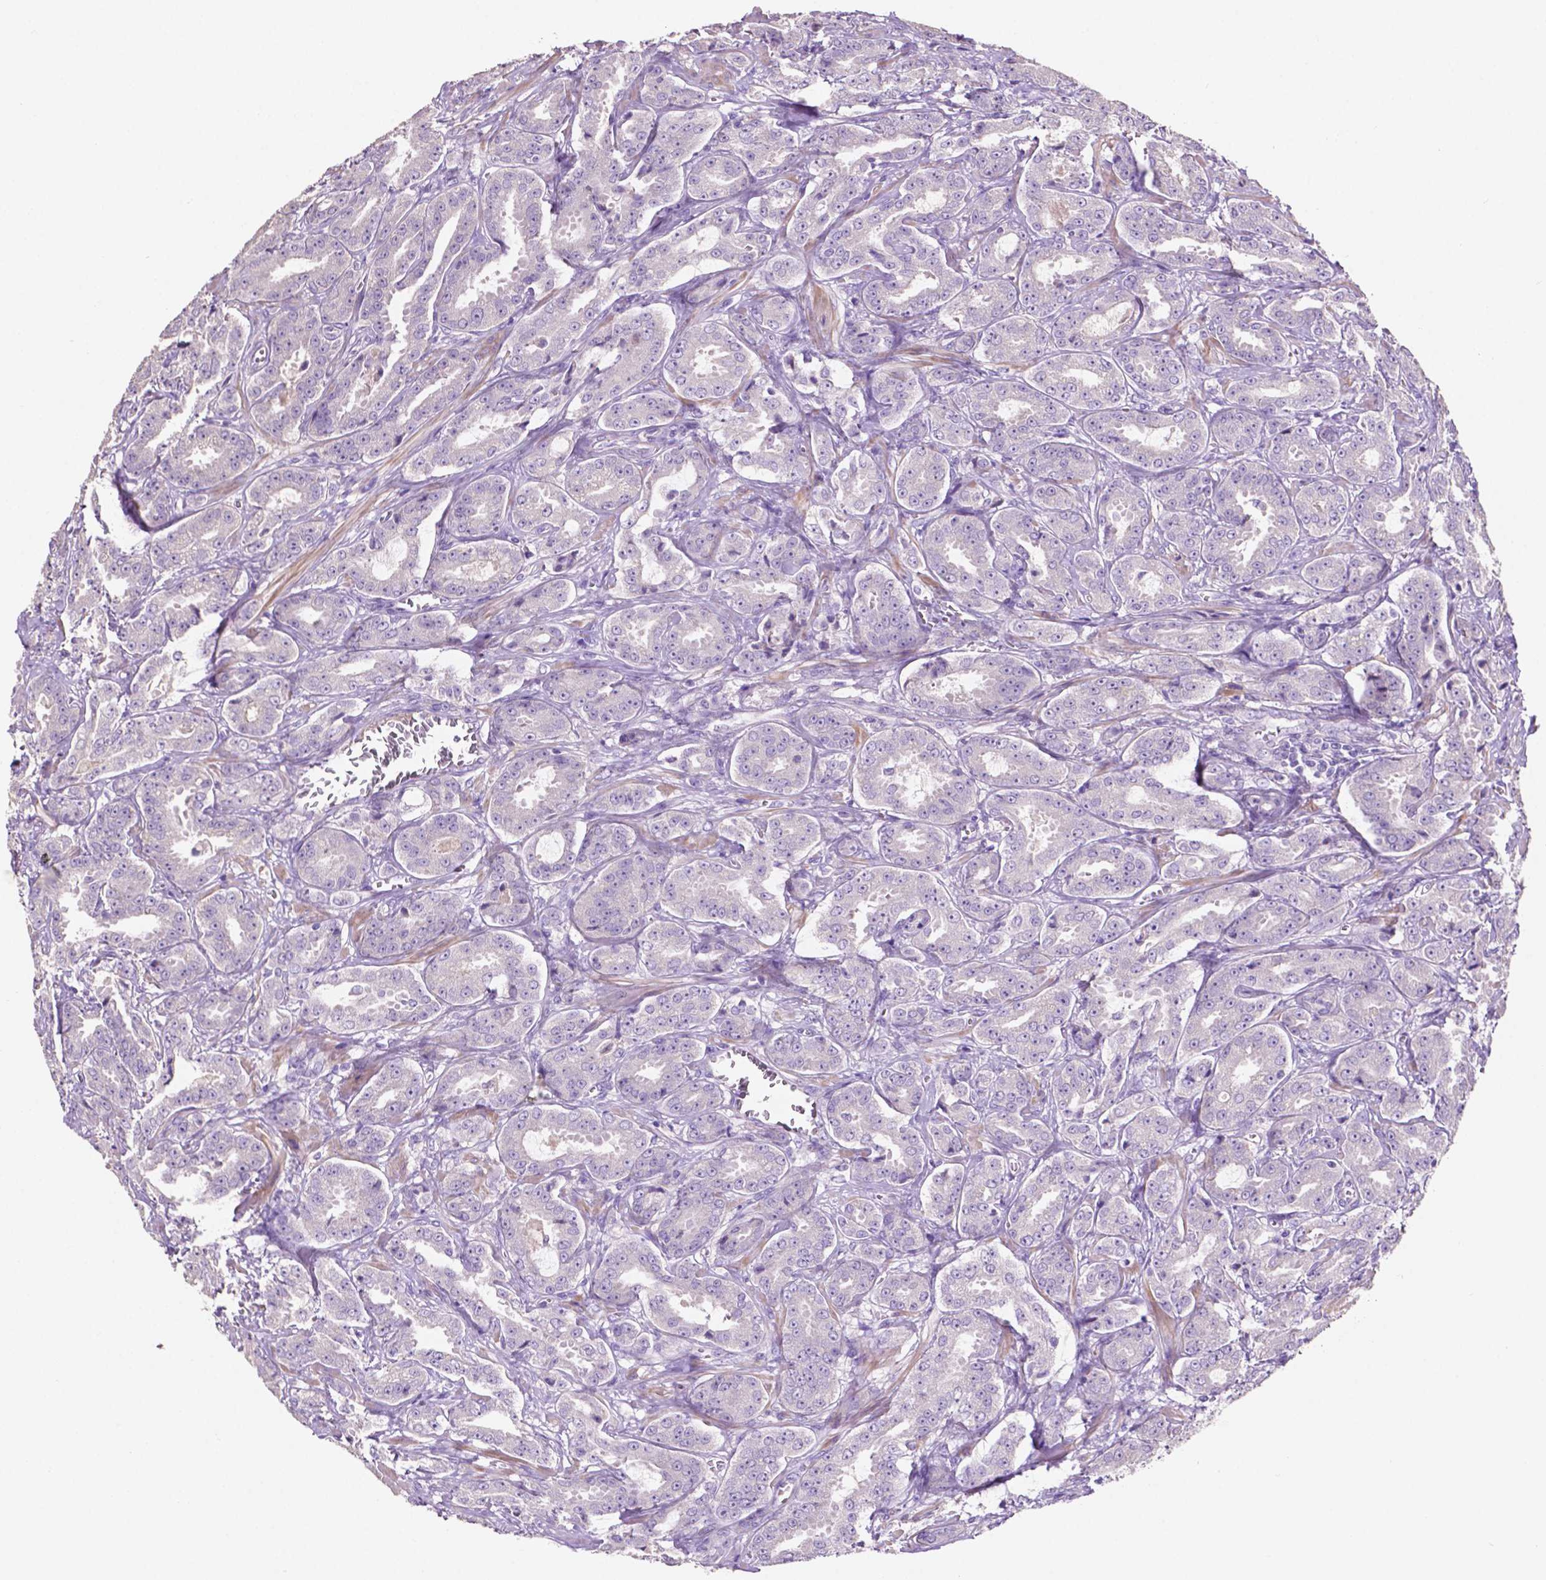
{"staining": {"intensity": "negative", "quantity": "none", "location": "none"}, "tissue": "prostate cancer", "cell_type": "Tumor cells", "image_type": "cancer", "snomed": [{"axis": "morphology", "description": "Adenocarcinoma, High grade"}, {"axis": "topography", "description": "Prostate"}], "caption": "IHC photomicrograph of neoplastic tissue: prostate cancer (high-grade adenocarcinoma) stained with DAB (3,3'-diaminobenzidine) shows no significant protein staining in tumor cells.", "gene": "CLDN17", "patient": {"sex": "male", "age": 64}}